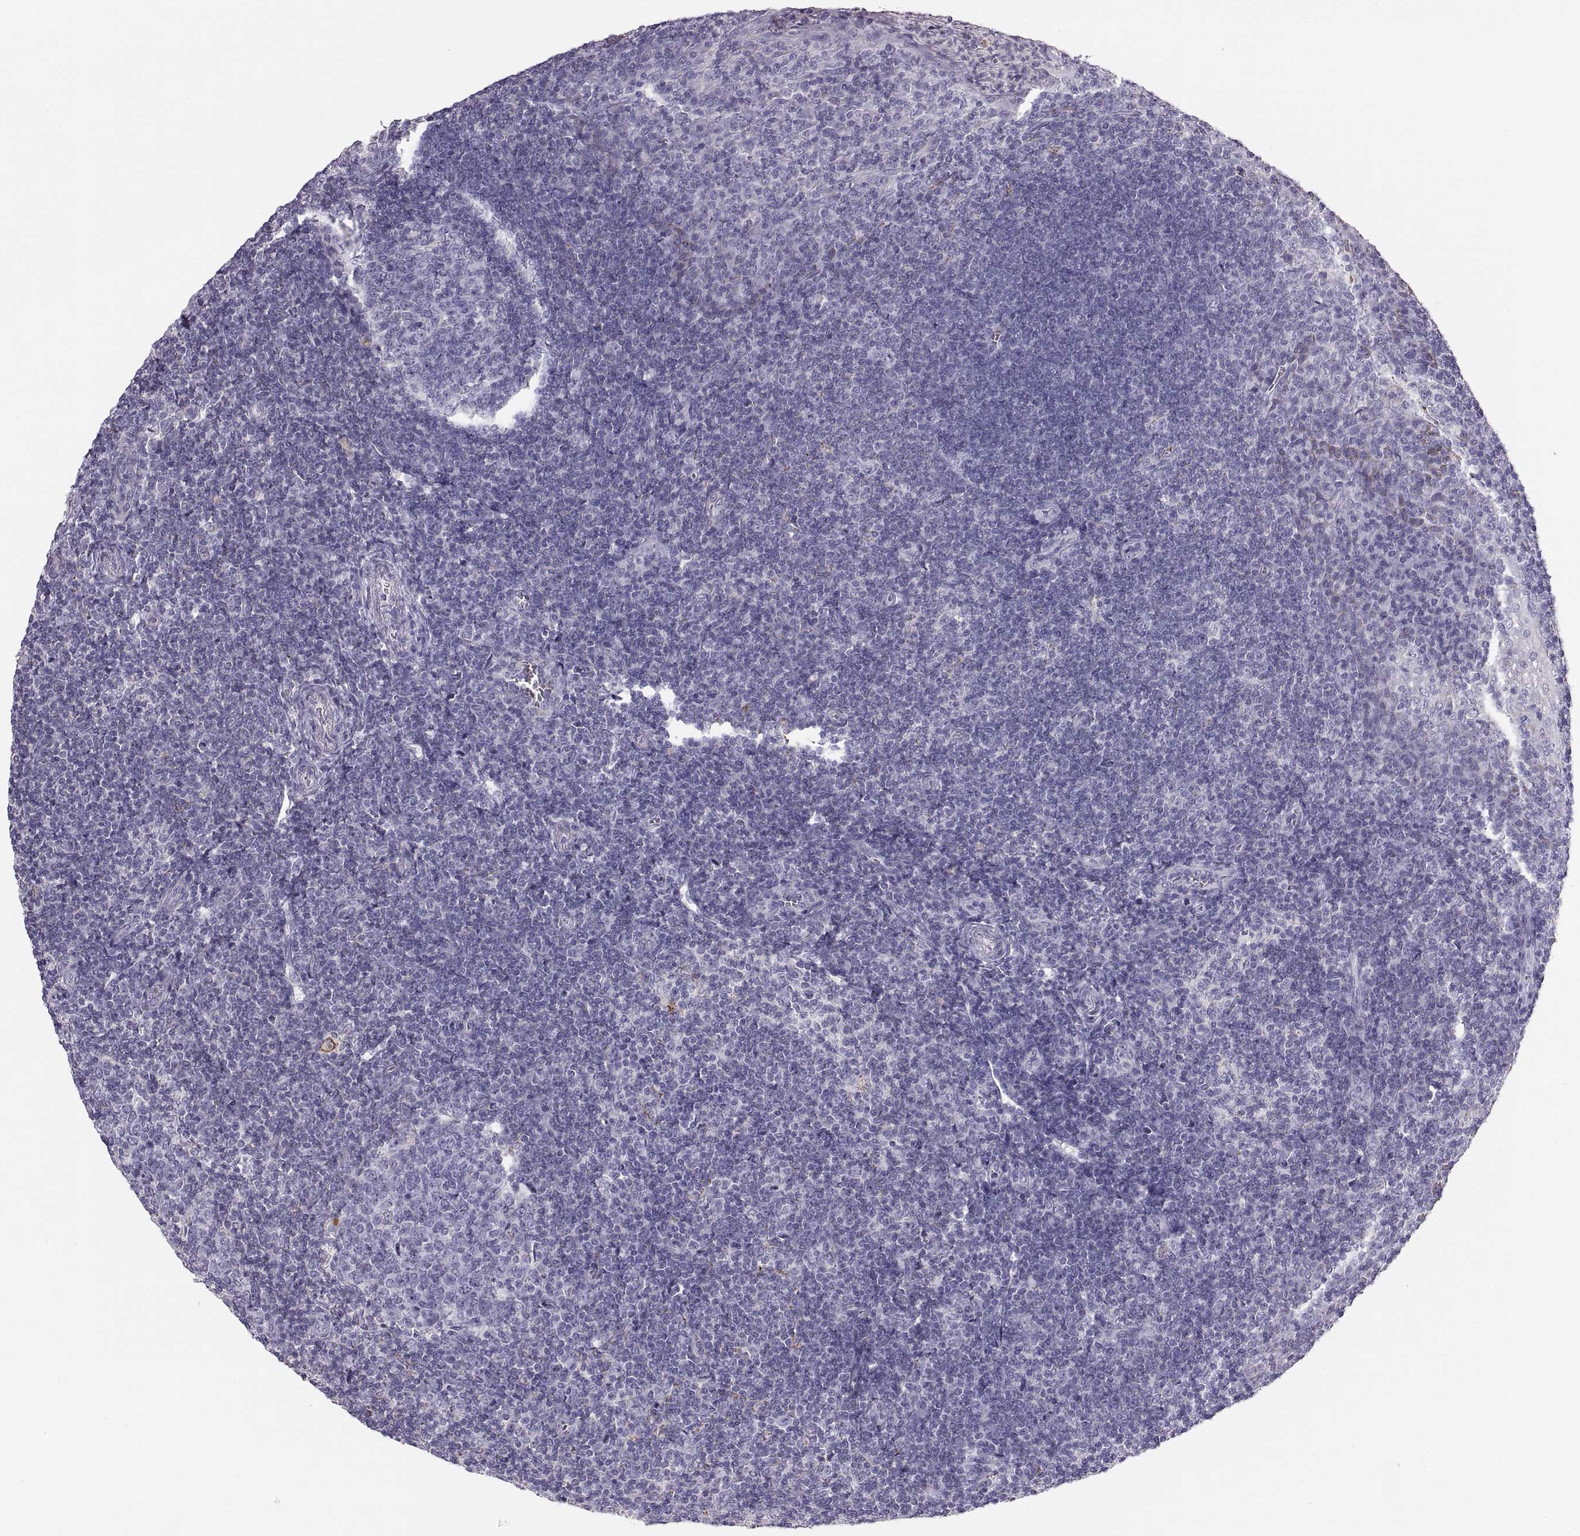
{"staining": {"intensity": "negative", "quantity": "none", "location": "none"}, "tissue": "tonsil", "cell_type": "Germinal center cells", "image_type": "normal", "snomed": [{"axis": "morphology", "description": "Normal tissue, NOS"}, {"axis": "topography", "description": "Tonsil"}], "caption": "DAB (3,3'-diaminobenzidine) immunohistochemical staining of benign tonsil exhibits no significant staining in germinal center cells.", "gene": "COL9A3", "patient": {"sex": "female", "age": 12}}